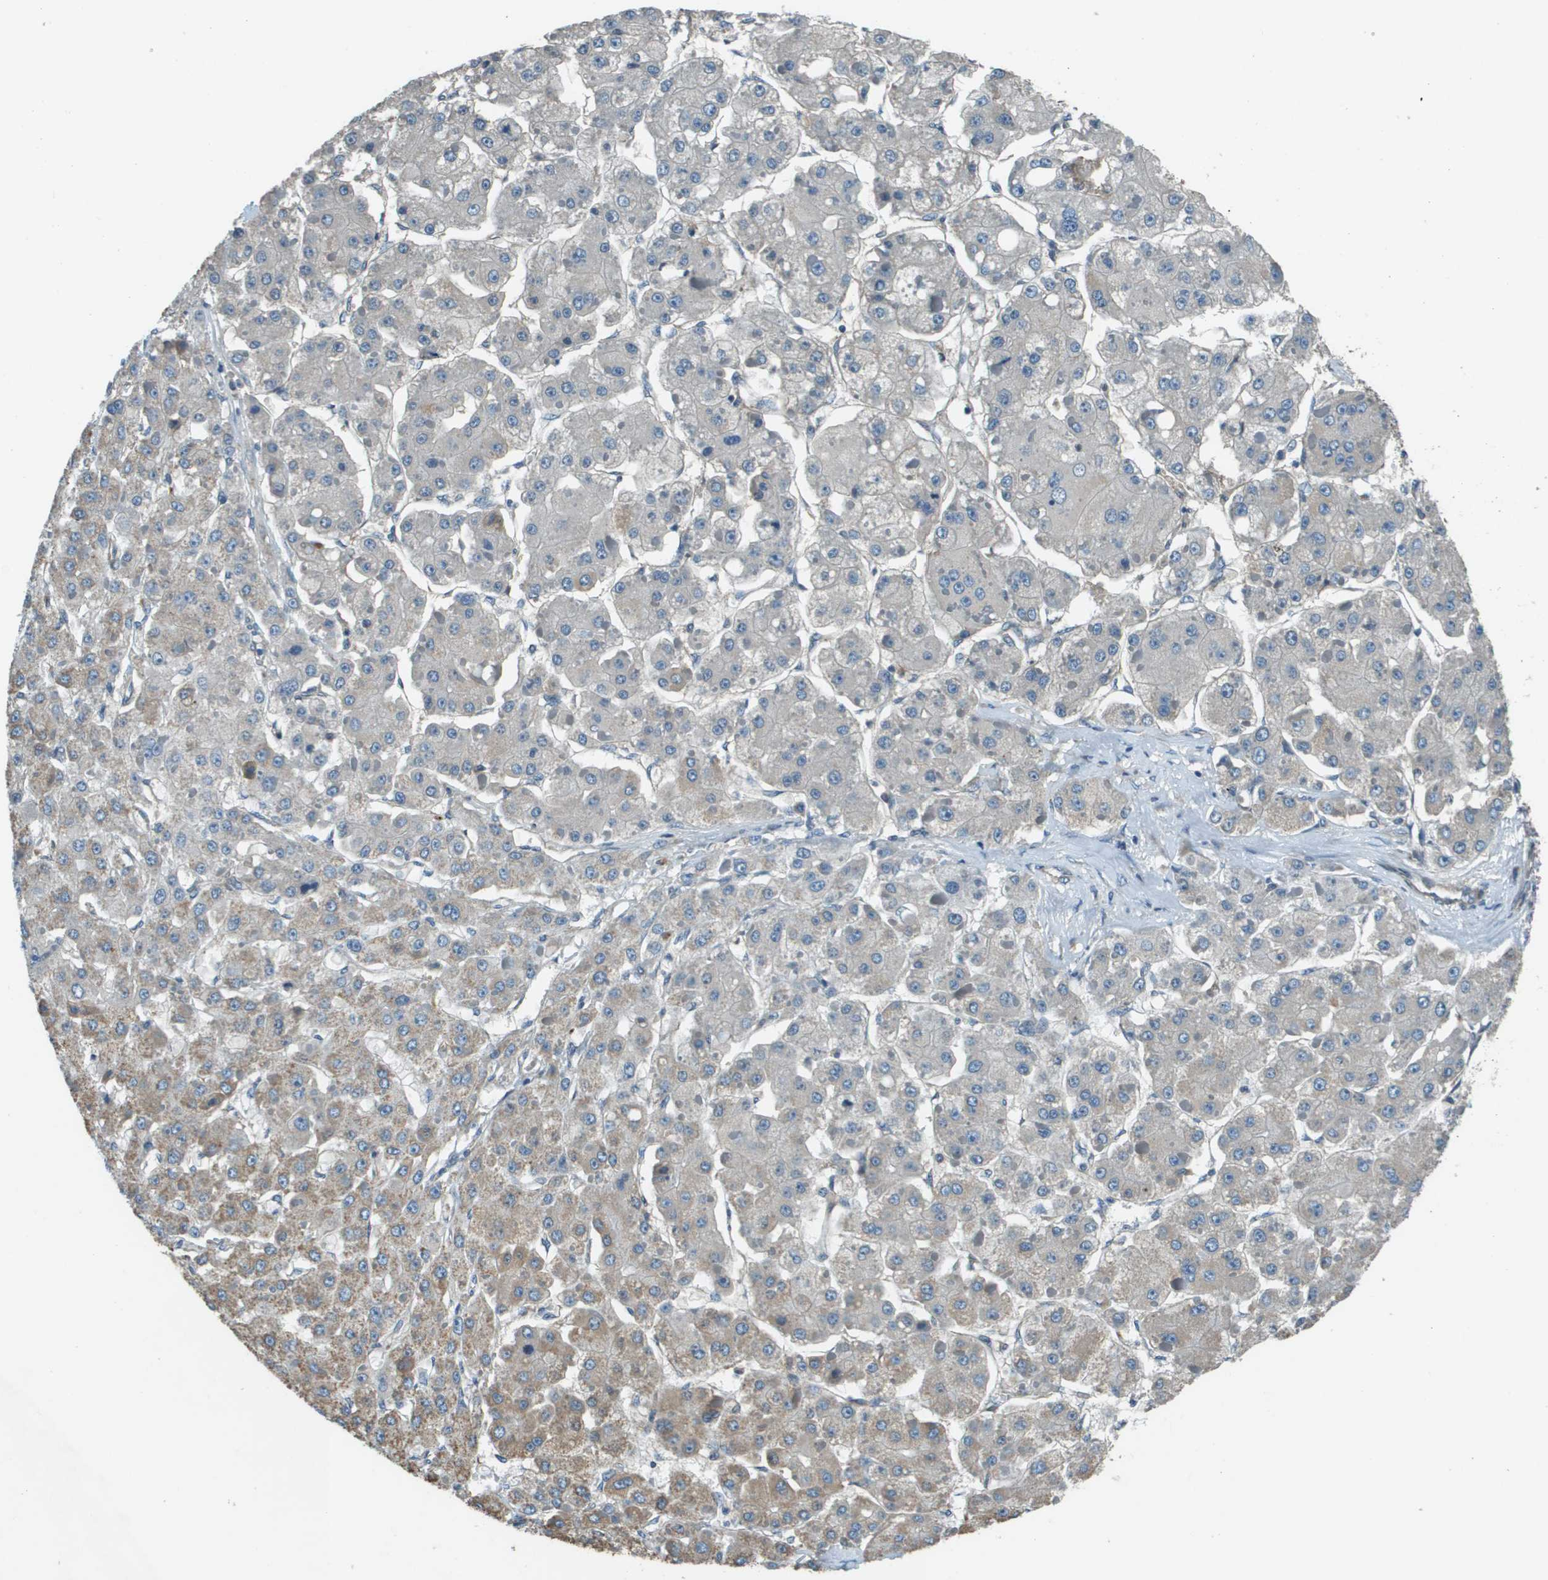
{"staining": {"intensity": "negative", "quantity": "none", "location": "none"}, "tissue": "liver cancer", "cell_type": "Tumor cells", "image_type": "cancer", "snomed": [{"axis": "morphology", "description": "Carcinoma, Hepatocellular, NOS"}, {"axis": "topography", "description": "Liver"}], "caption": "Immunohistochemistry of liver hepatocellular carcinoma demonstrates no expression in tumor cells.", "gene": "TMEM51", "patient": {"sex": "female", "age": 73}}